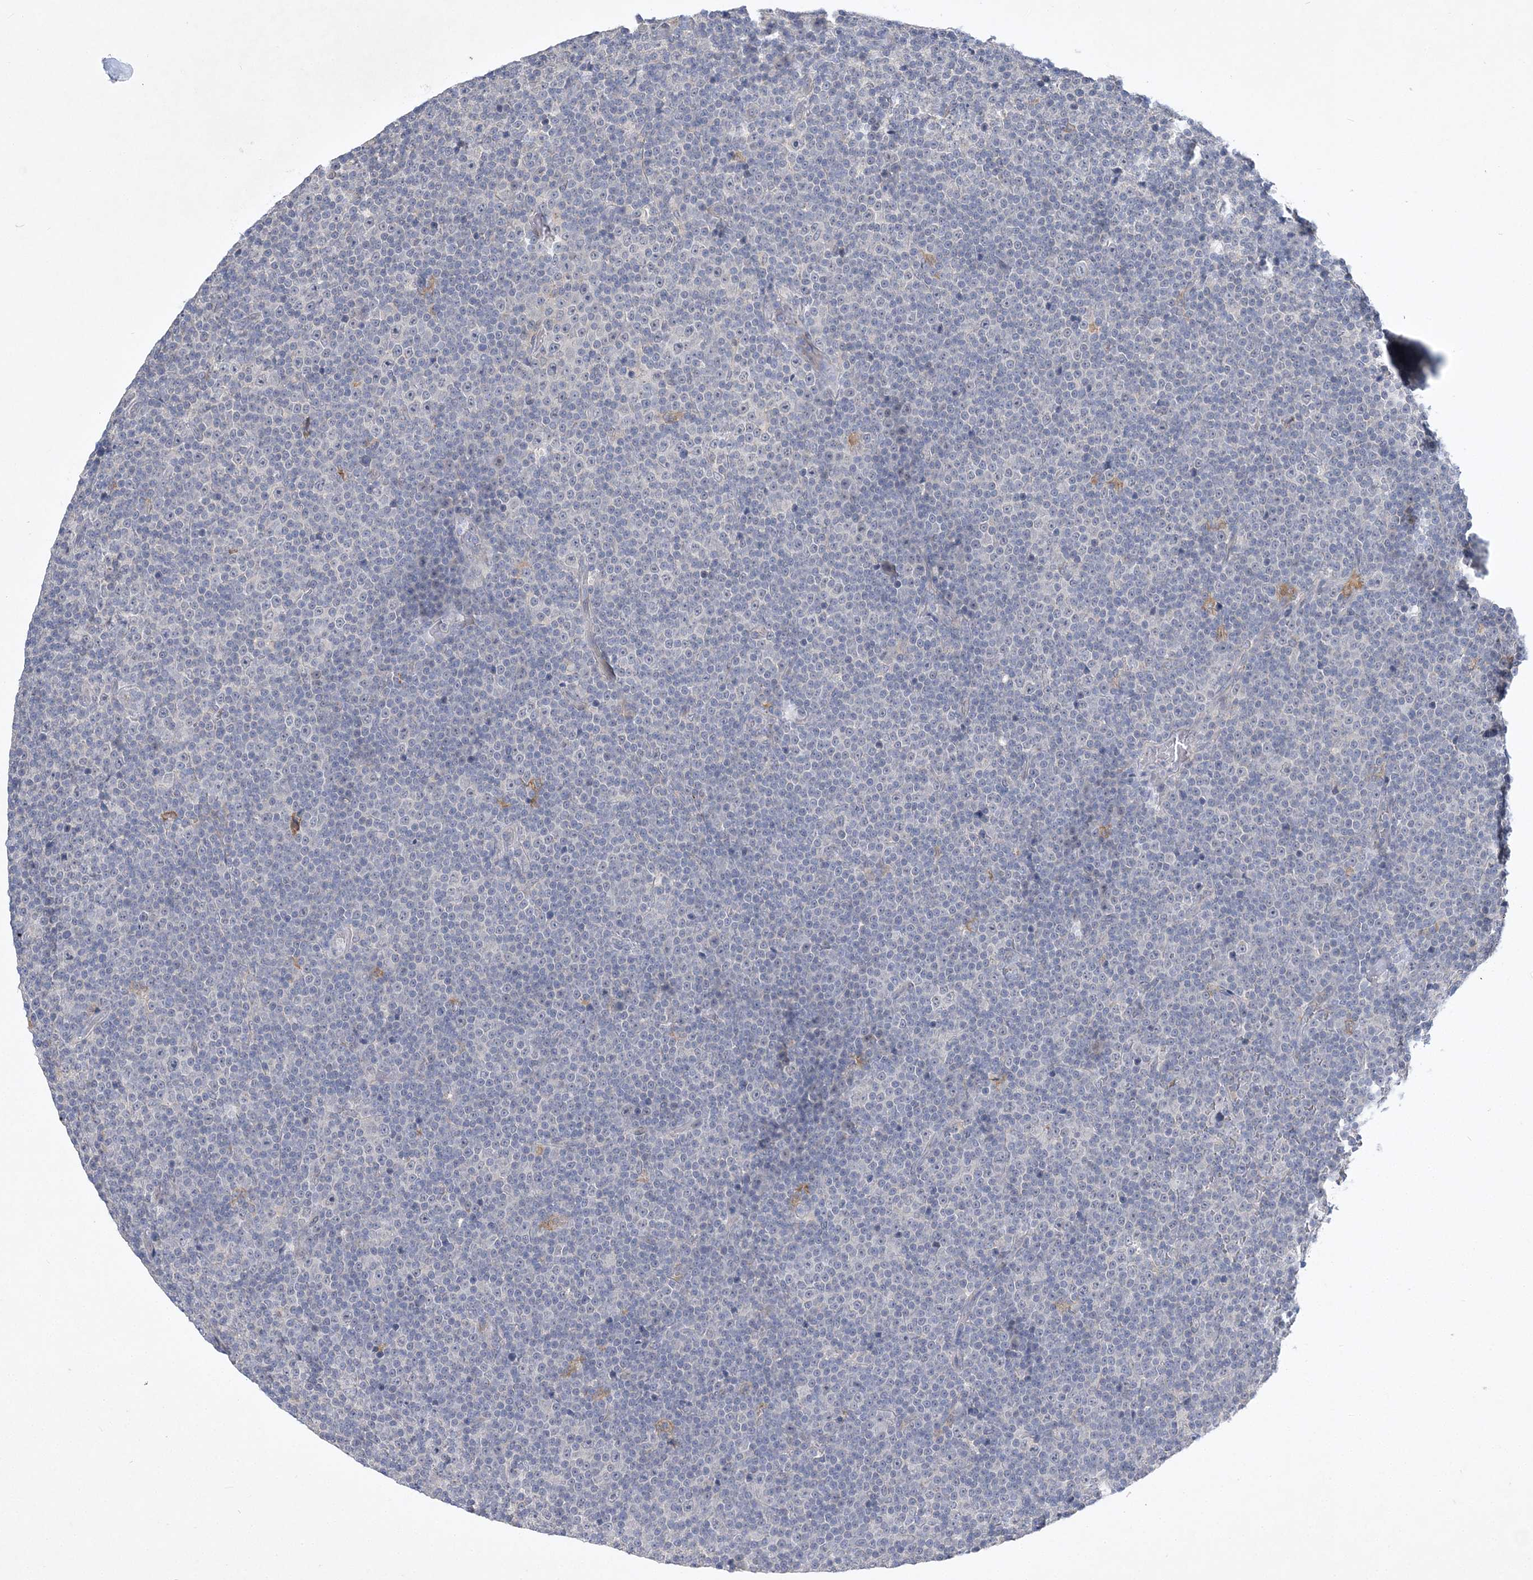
{"staining": {"intensity": "negative", "quantity": "none", "location": "none"}, "tissue": "lymphoma", "cell_type": "Tumor cells", "image_type": "cancer", "snomed": [{"axis": "morphology", "description": "Malignant lymphoma, non-Hodgkin's type, Low grade"}, {"axis": "topography", "description": "Lymph node"}], "caption": "DAB (3,3'-diaminobenzidine) immunohistochemical staining of low-grade malignant lymphoma, non-Hodgkin's type reveals no significant staining in tumor cells.", "gene": "ANKRD35", "patient": {"sex": "female", "age": 67}}